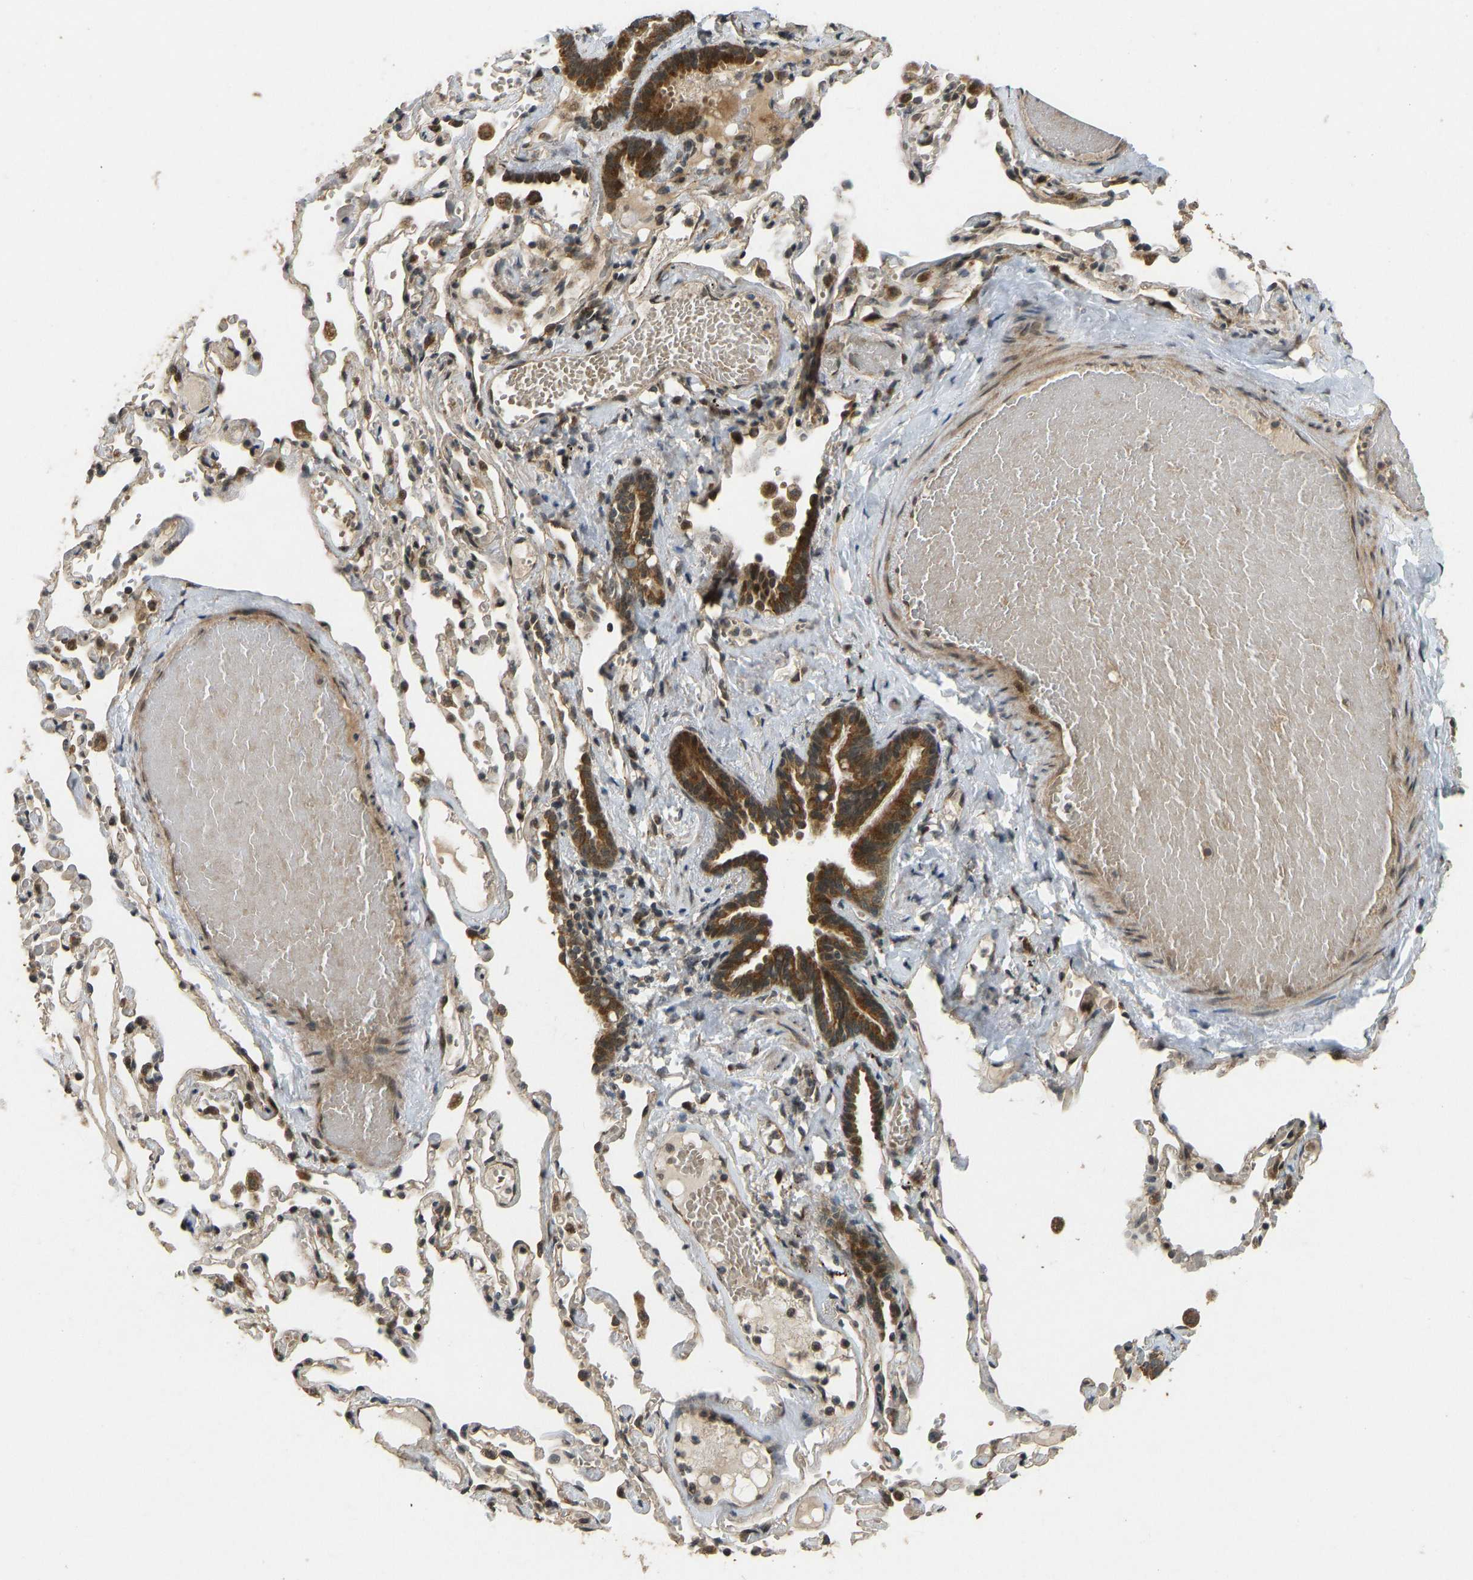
{"staining": {"intensity": "strong", "quantity": ">75%", "location": "cytoplasmic/membranous"}, "tissue": "bronchus", "cell_type": "Respiratory epithelial cells", "image_type": "normal", "snomed": [{"axis": "morphology", "description": "Normal tissue, NOS"}, {"axis": "morphology", "description": "Inflammation, NOS"}, {"axis": "topography", "description": "Cartilage tissue"}, {"axis": "topography", "description": "Lung"}], "caption": "Protein staining exhibits strong cytoplasmic/membranous positivity in about >75% of respiratory epithelial cells in benign bronchus.", "gene": "ACADS", "patient": {"sex": "male", "age": 71}}